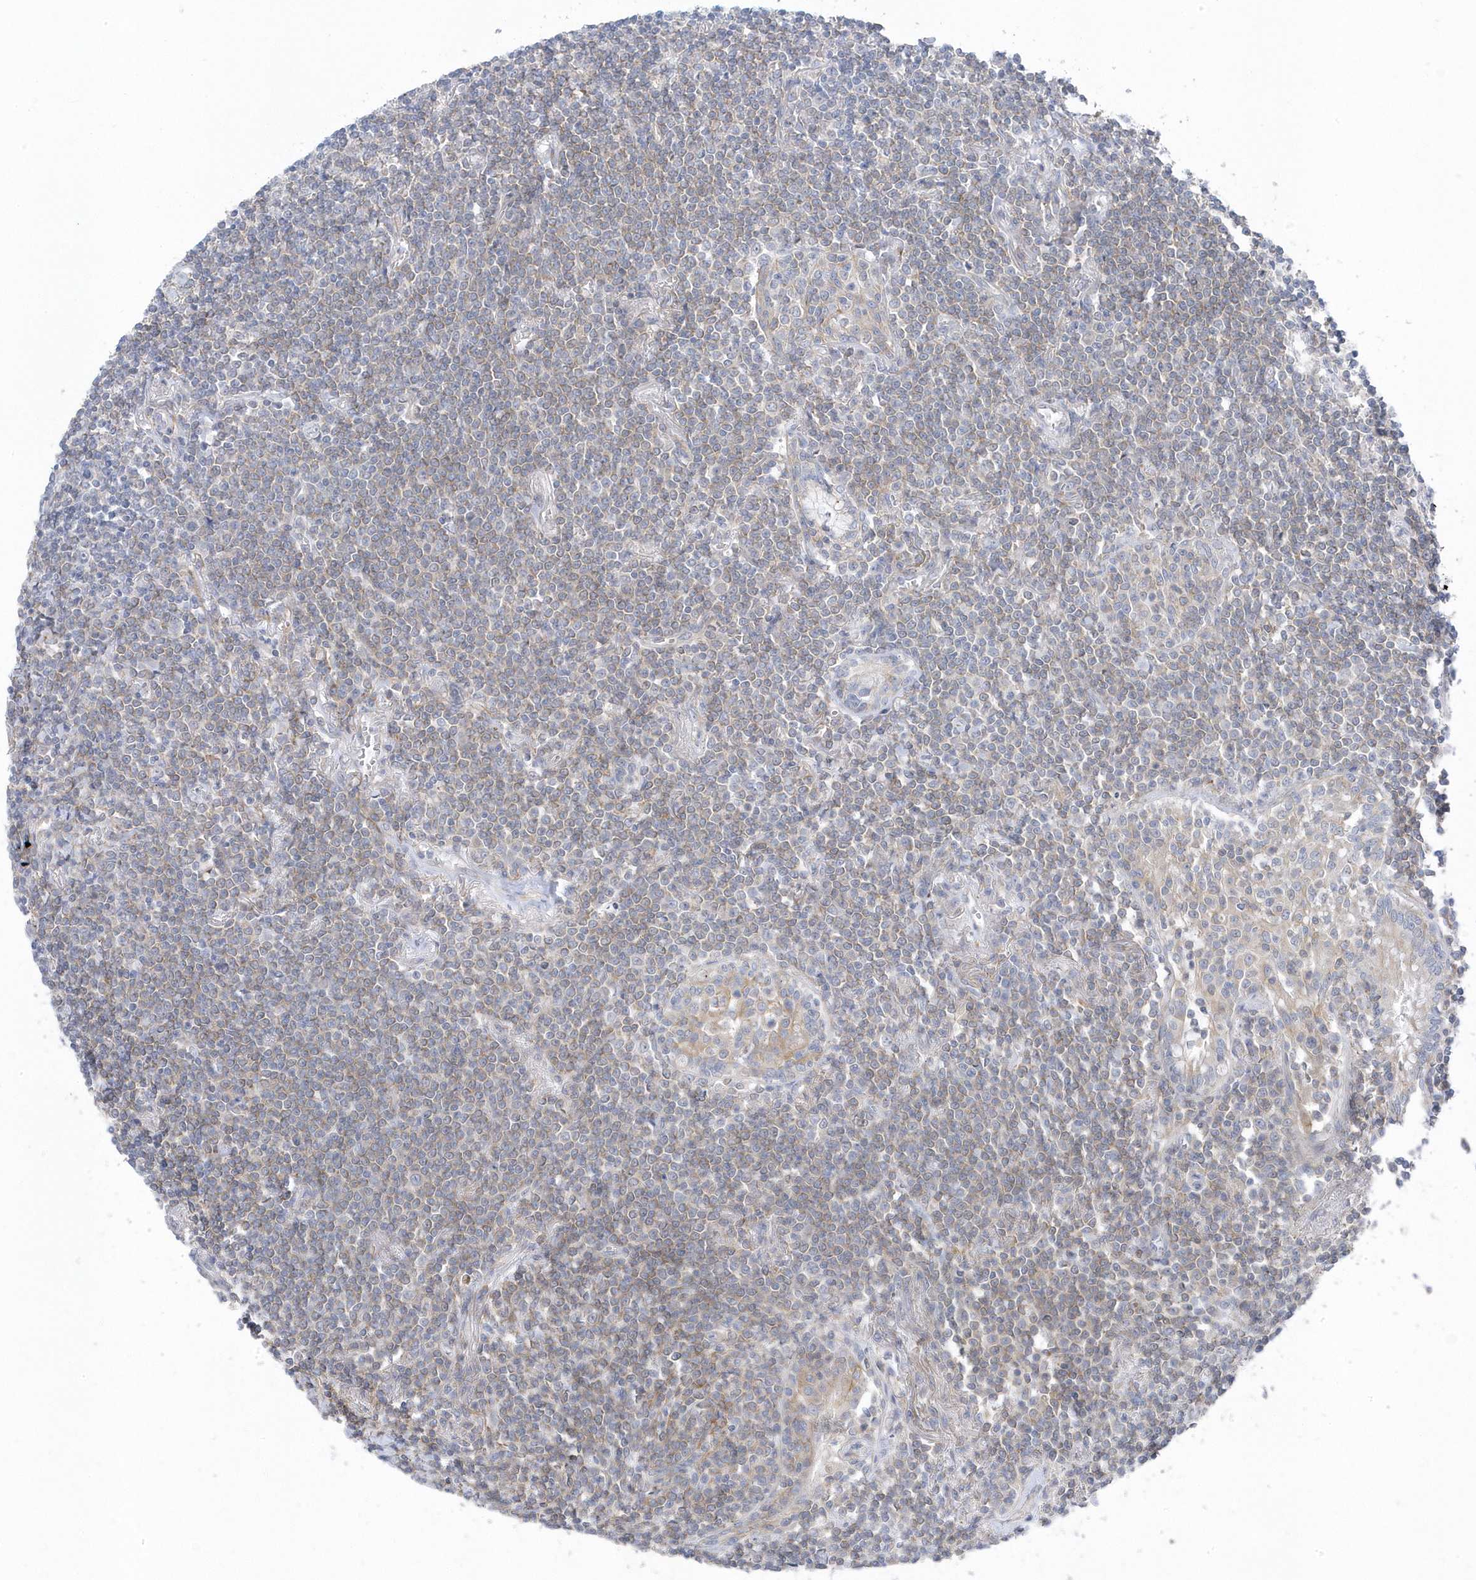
{"staining": {"intensity": "weak", "quantity": "25%-75%", "location": "cytoplasmic/membranous"}, "tissue": "lymphoma", "cell_type": "Tumor cells", "image_type": "cancer", "snomed": [{"axis": "morphology", "description": "Malignant lymphoma, non-Hodgkin's type, Low grade"}, {"axis": "topography", "description": "Lung"}], "caption": "This is an image of IHC staining of malignant lymphoma, non-Hodgkin's type (low-grade), which shows weak expression in the cytoplasmic/membranous of tumor cells.", "gene": "ANAPC1", "patient": {"sex": "female", "age": 71}}